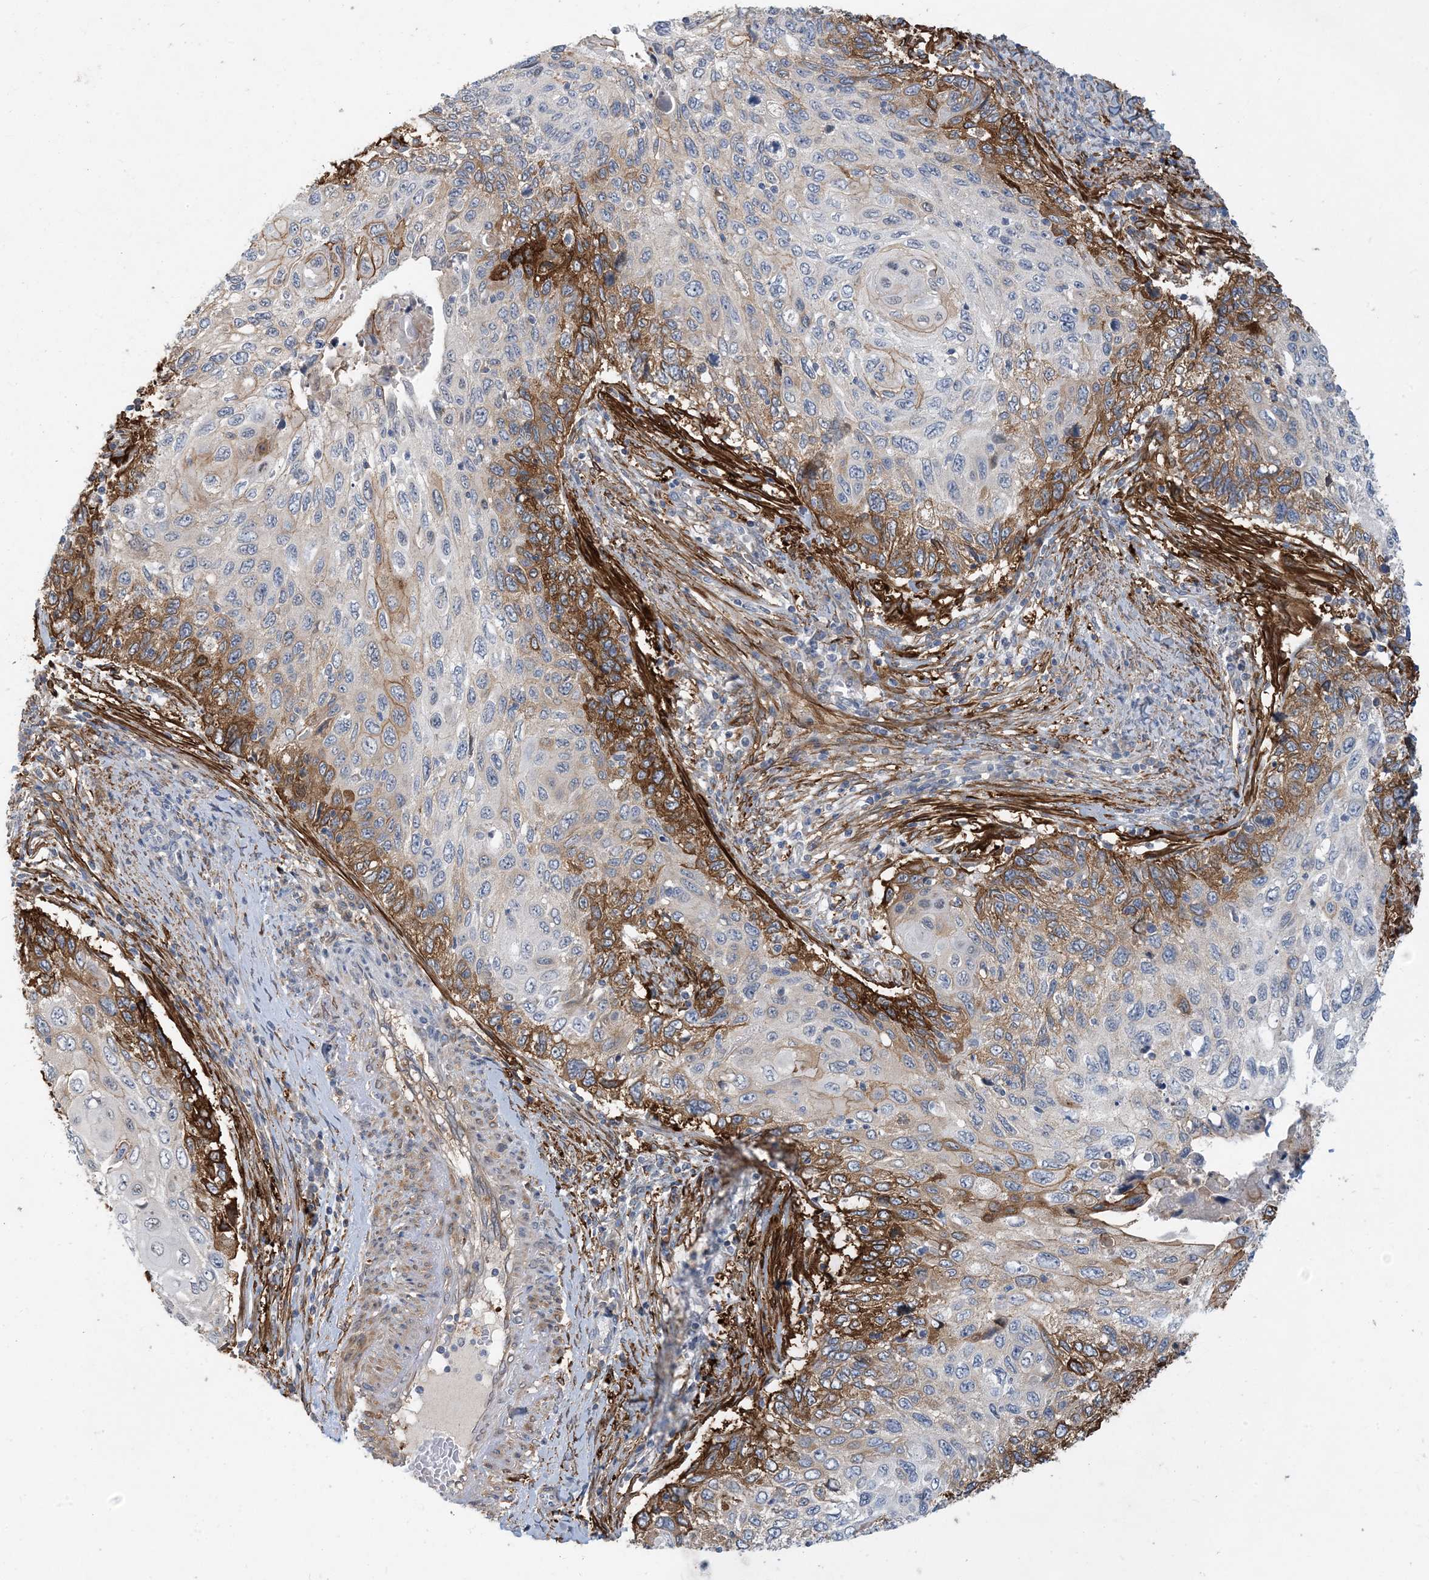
{"staining": {"intensity": "moderate", "quantity": "25%-75%", "location": "cytoplasmic/membranous"}, "tissue": "cervical cancer", "cell_type": "Tumor cells", "image_type": "cancer", "snomed": [{"axis": "morphology", "description": "Squamous cell carcinoma, NOS"}, {"axis": "topography", "description": "Cervix"}], "caption": "IHC photomicrograph of neoplastic tissue: squamous cell carcinoma (cervical) stained using immunohistochemistry demonstrates medium levels of moderate protein expression localized specifically in the cytoplasmic/membranous of tumor cells, appearing as a cytoplasmic/membranous brown color.", "gene": "EIF2A", "patient": {"sex": "female", "age": 70}}